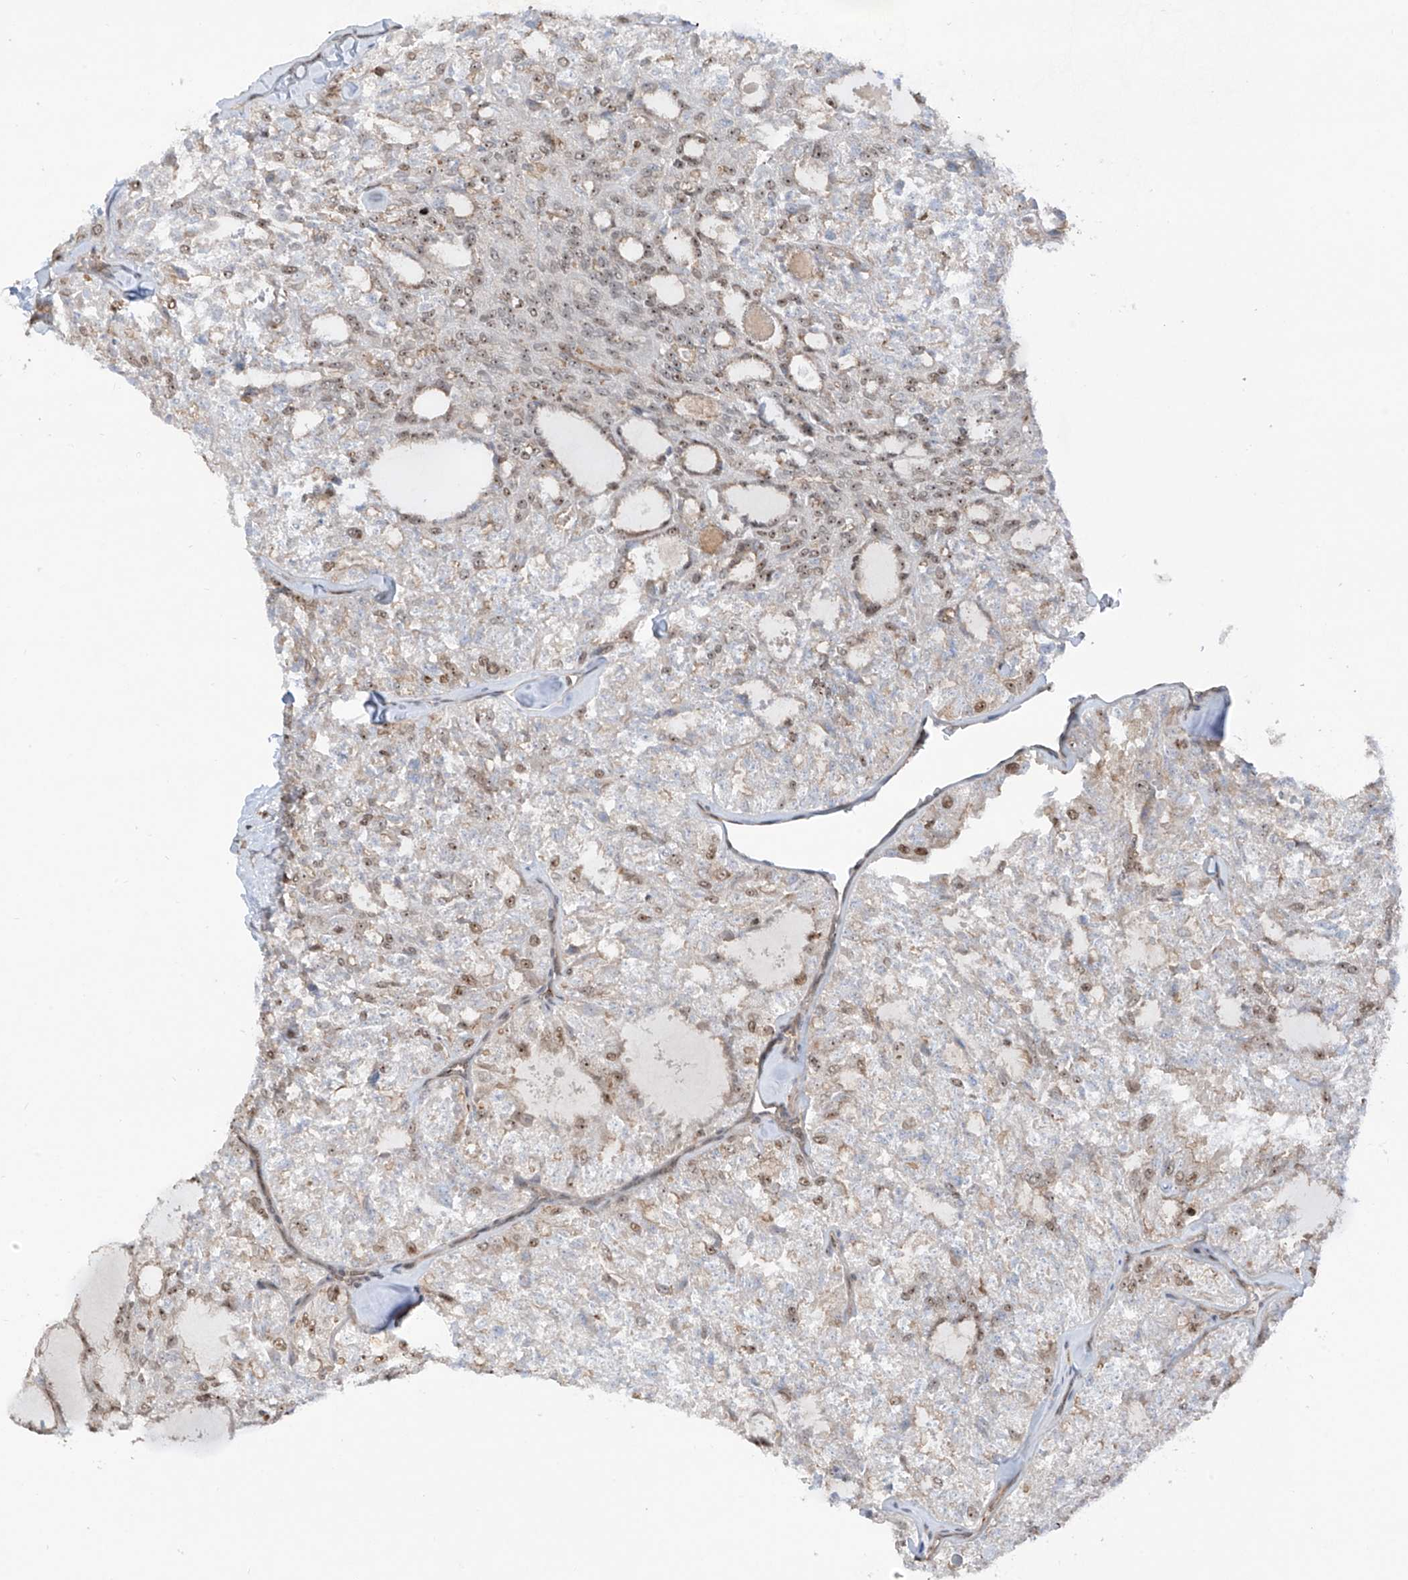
{"staining": {"intensity": "moderate", "quantity": ">75%", "location": "nuclear"}, "tissue": "thyroid cancer", "cell_type": "Tumor cells", "image_type": "cancer", "snomed": [{"axis": "morphology", "description": "Follicular adenoma carcinoma, NOS"}, {"axis": "topography", "description": "Thyroid gland"}], "caption": "Follicular adenoma carcinoma (thyroid) stained with a protein marker exhibits moderate staining in tumor cells.", "gene": "REPIN1", "patient": {"sex": "male", "age": 75}}